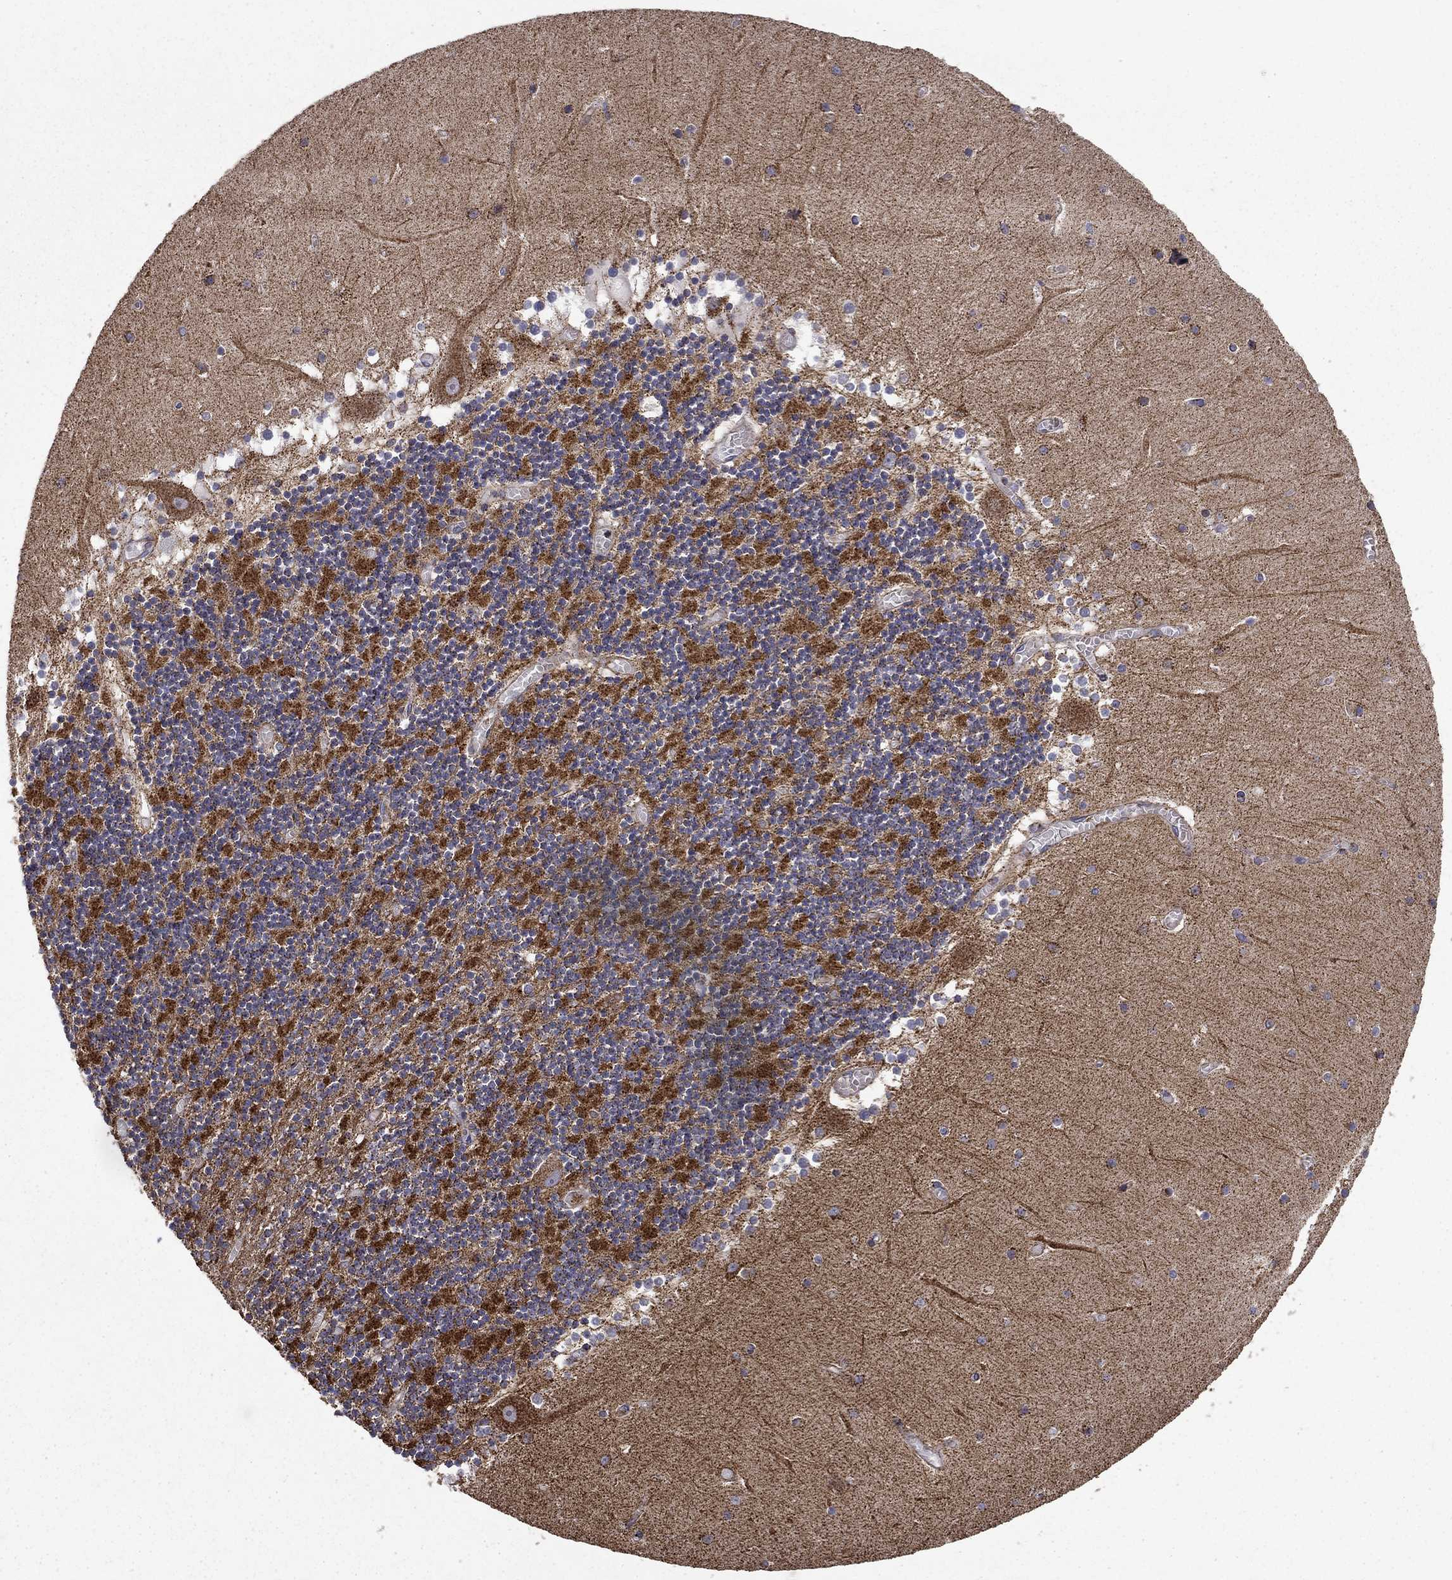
{"staining": {"intensity": "weak", "quantity": "<25%", "location": "cytoplasmic/membranous"}, "tissue": "cerebellum", "cell_type": "Cells in granular layer", "image_type": "normal", "snomed": [{"axis": "morphology", "description": "Normal tissue, NOS"}, {"axis": "topography", "description": "Cerebellum"}], "caption": "Immunohistochemical staining of benign human cerebellum exhibits no significant positivity in cells in granular layer.", "gene": "NDUFS8", "patient": {"sex": "female", "age": 28}}